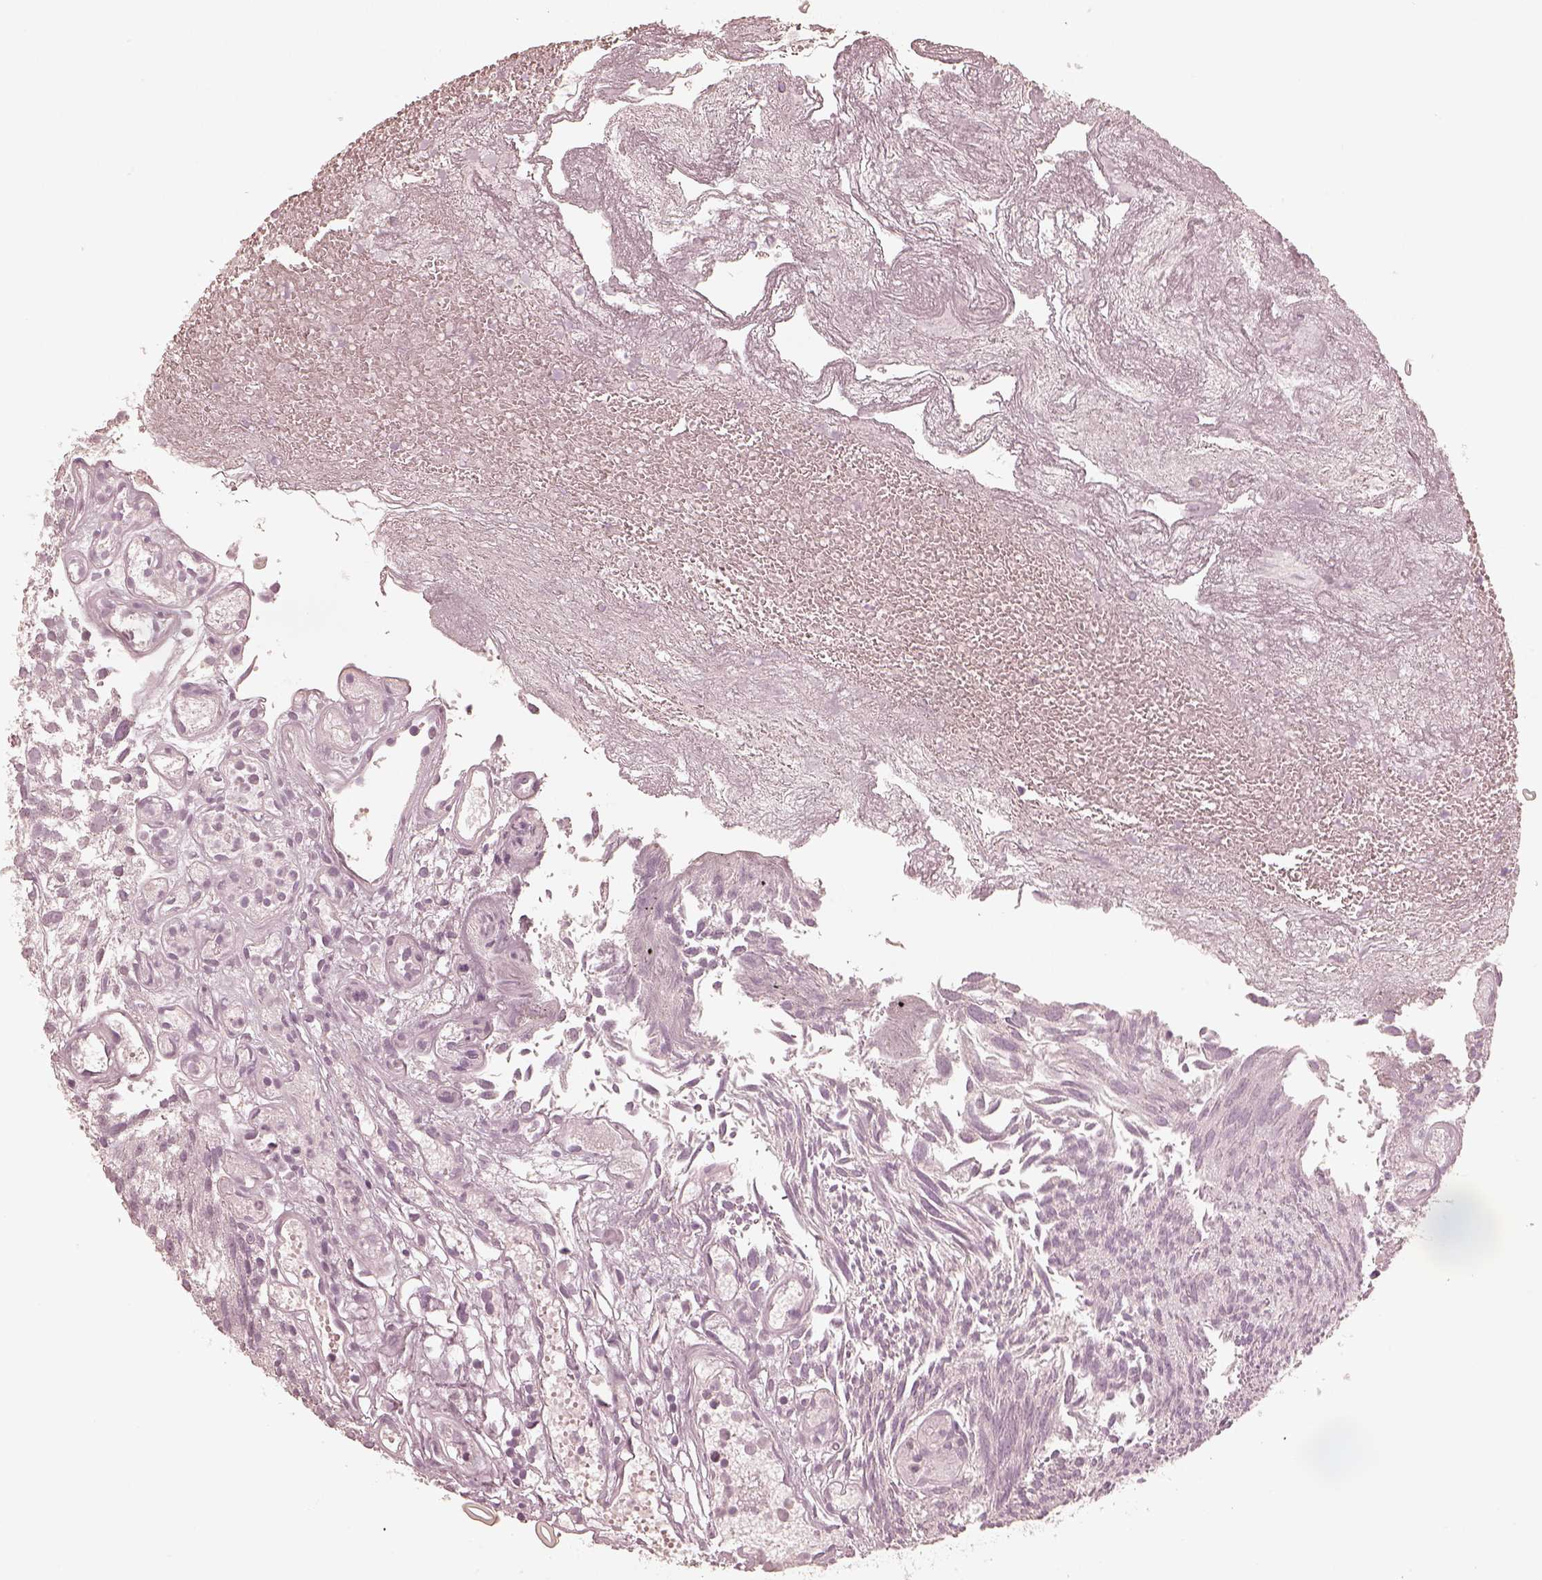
{"staining": {"intensity": "negative", "quantity": "none", "location": "none"}, "tissue": "urothelial cancer", "cell_type": "Tumor cells", "image_type": "cancer", "snomed": [{"axis": "morphology", "description": "Urothelial carcinoma, Low grade"}, {"axis": "topography", "description": "Urinary bladder"}], "caption": "A histopathology image of urothelial carcinoma (low-grade) stained for a protein displays no brown staining in tumor cells.", "gene": "CALR3", "patient": {"sex": "male", "age": 79}}